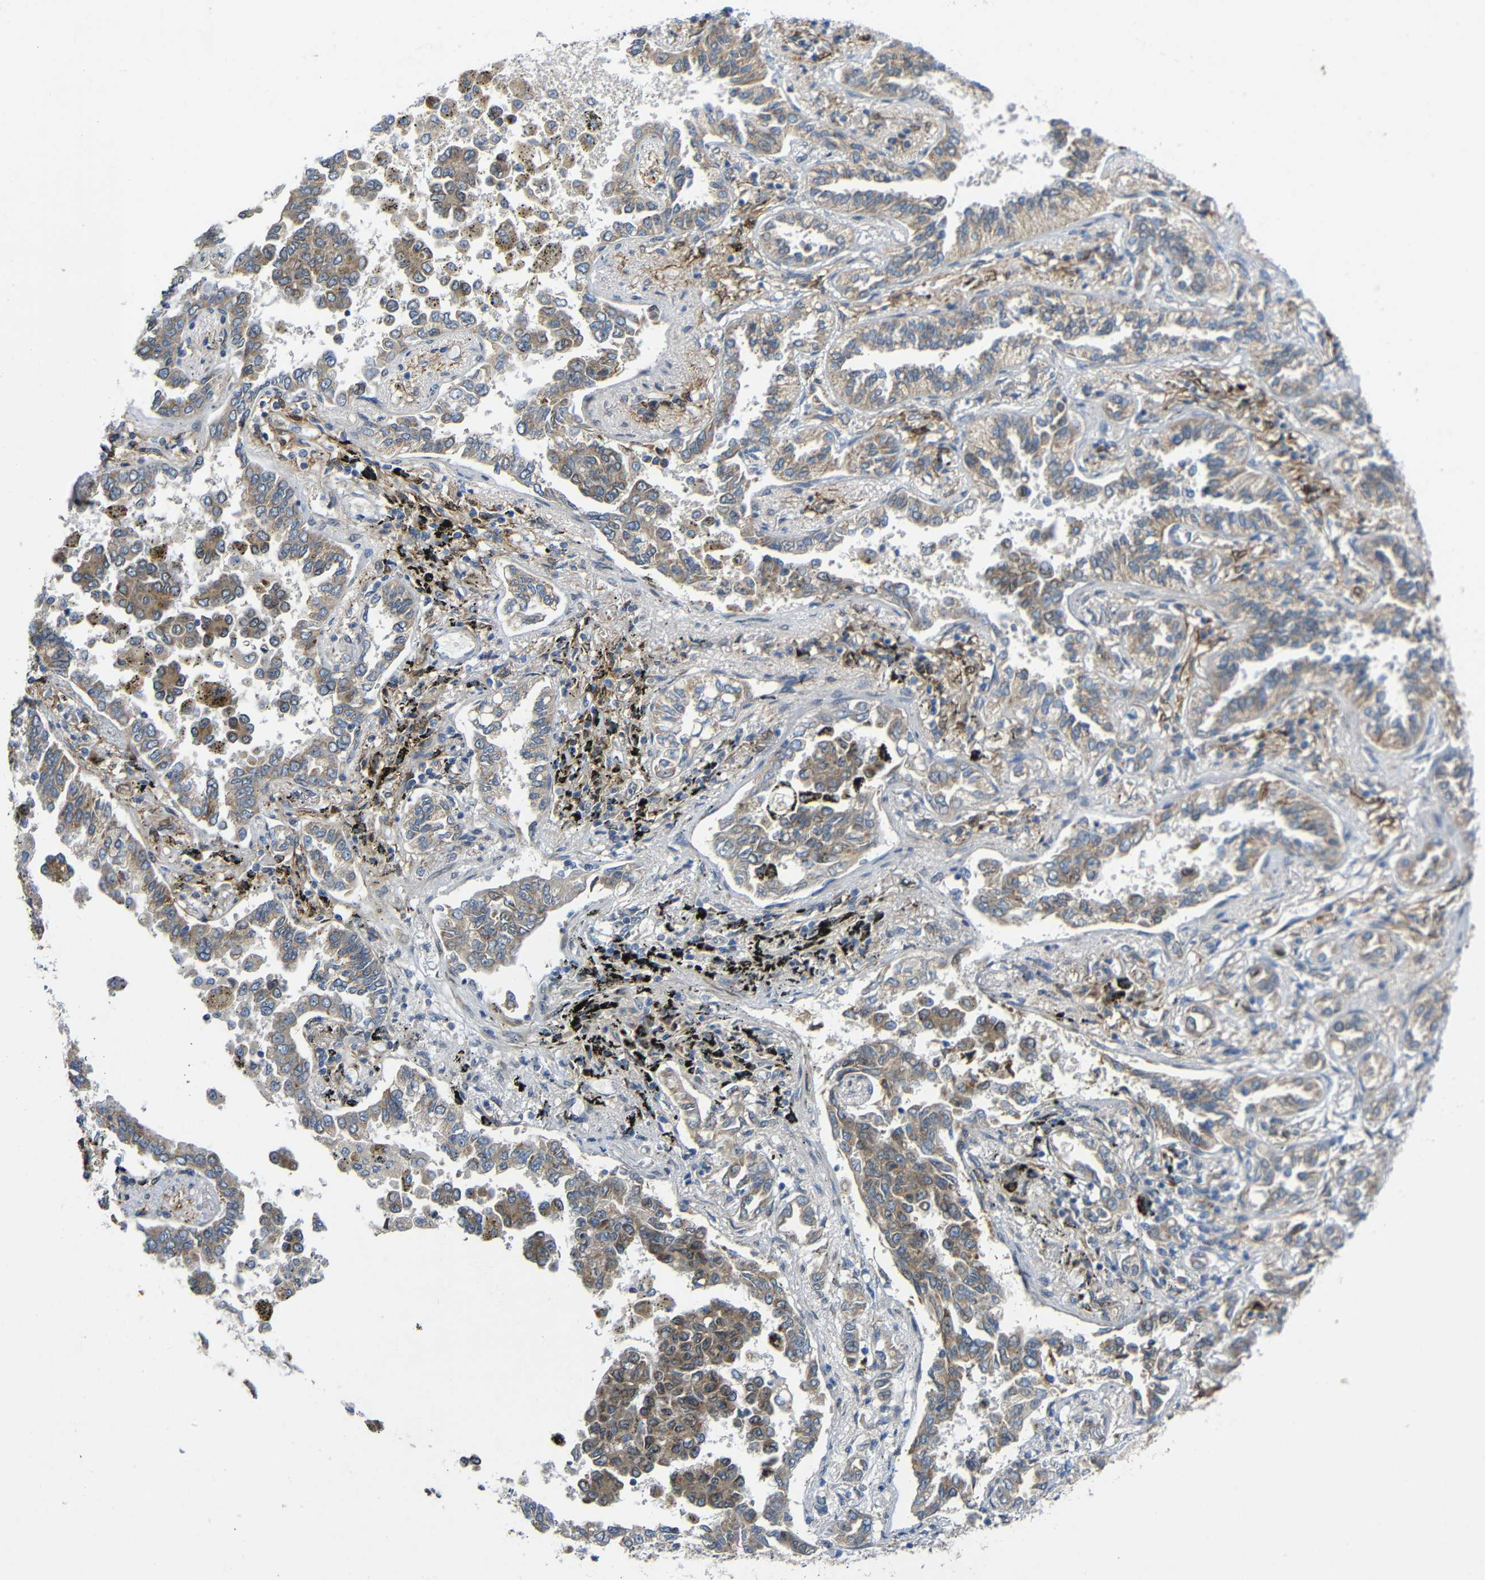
{"staining": {"intensity": "weak", "quantity": ">75%", "location": "cytoplasmic/membranous"}, "tissue": "lung cancer", "cell_type": "Tumor cells", "image_type": "cancer", "snomed": [{"axis": "morphology", "description": "Normal tissue, NOS"}, {"axis": "morphology", "description": "Adenocarcinoma, NOS"}, {"axis": "topography", "description": "Lung"}], "caption": "A photomicrograph showing weak cytoplasmic/membranous positivity in approximately >75% of tumor cells in lung adenocarcinoma, as visualized by brown immunohistochemical staining.", "gene": "TMEM25", "patient": {"sex": "male", "age": 59}}